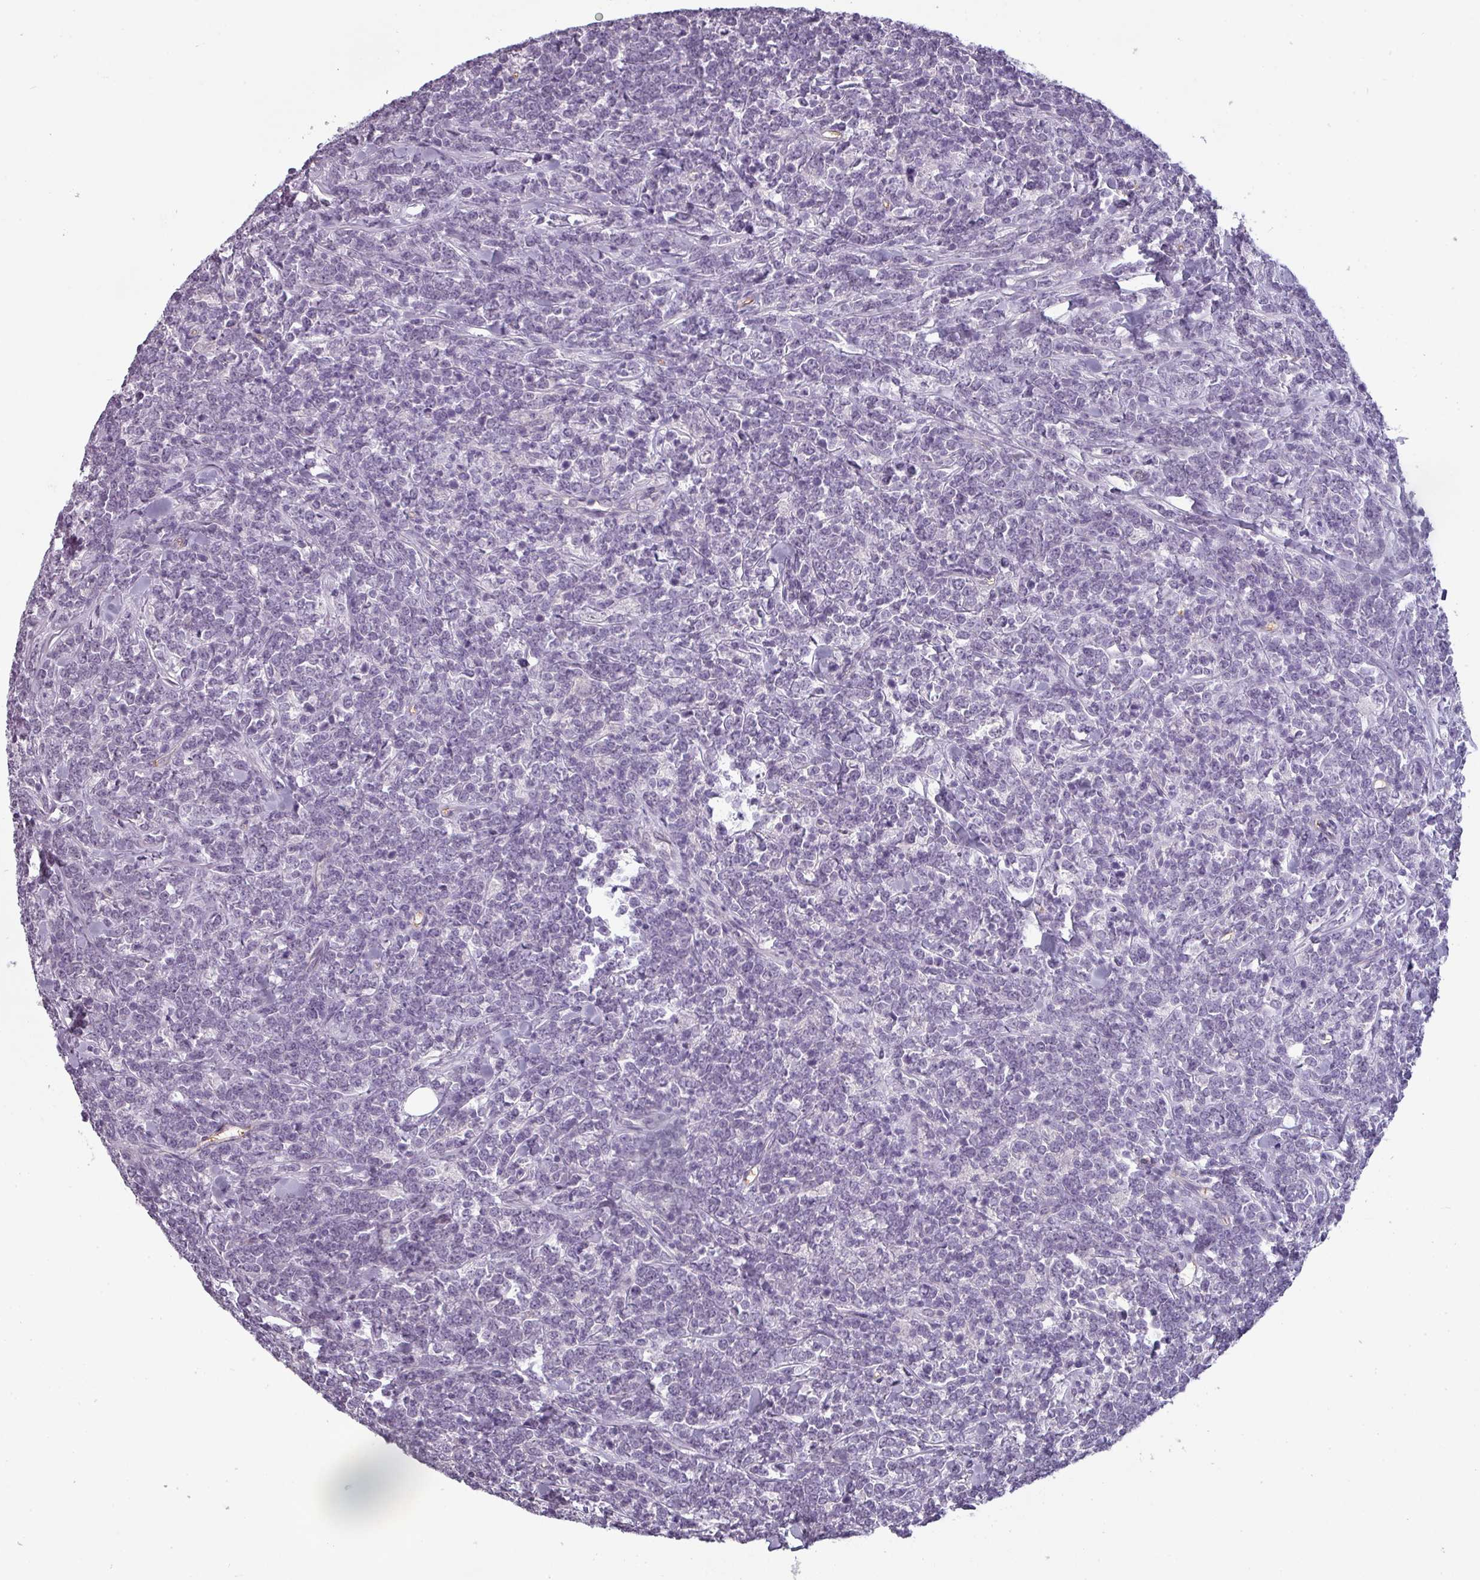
{"staining": {"intensity": "negative", "quantity": "none", "location": "none"}, "tissue": "lymphoma", "cell_type": "Tumor cells", "image_type": "cancer", "snomed": [{"axis": "morphology", "description": "Malignant lymphoma, non-Hodgkin's type, High grade"}, {"axis": "topography", "description": "Small intestine"}, {"axis": "topography", "description": "Colon"}], "caption": "This histopathology image is of malignant lymphoma, non-Hodgkin's type (high-grade) stained with immunohistochemistry to label a protein in brown with the nuclei are counter-stained blue. There is no expression in tumor cells.", "gene": "AREL1", "patient": {"sex": "male", "age": 8}}